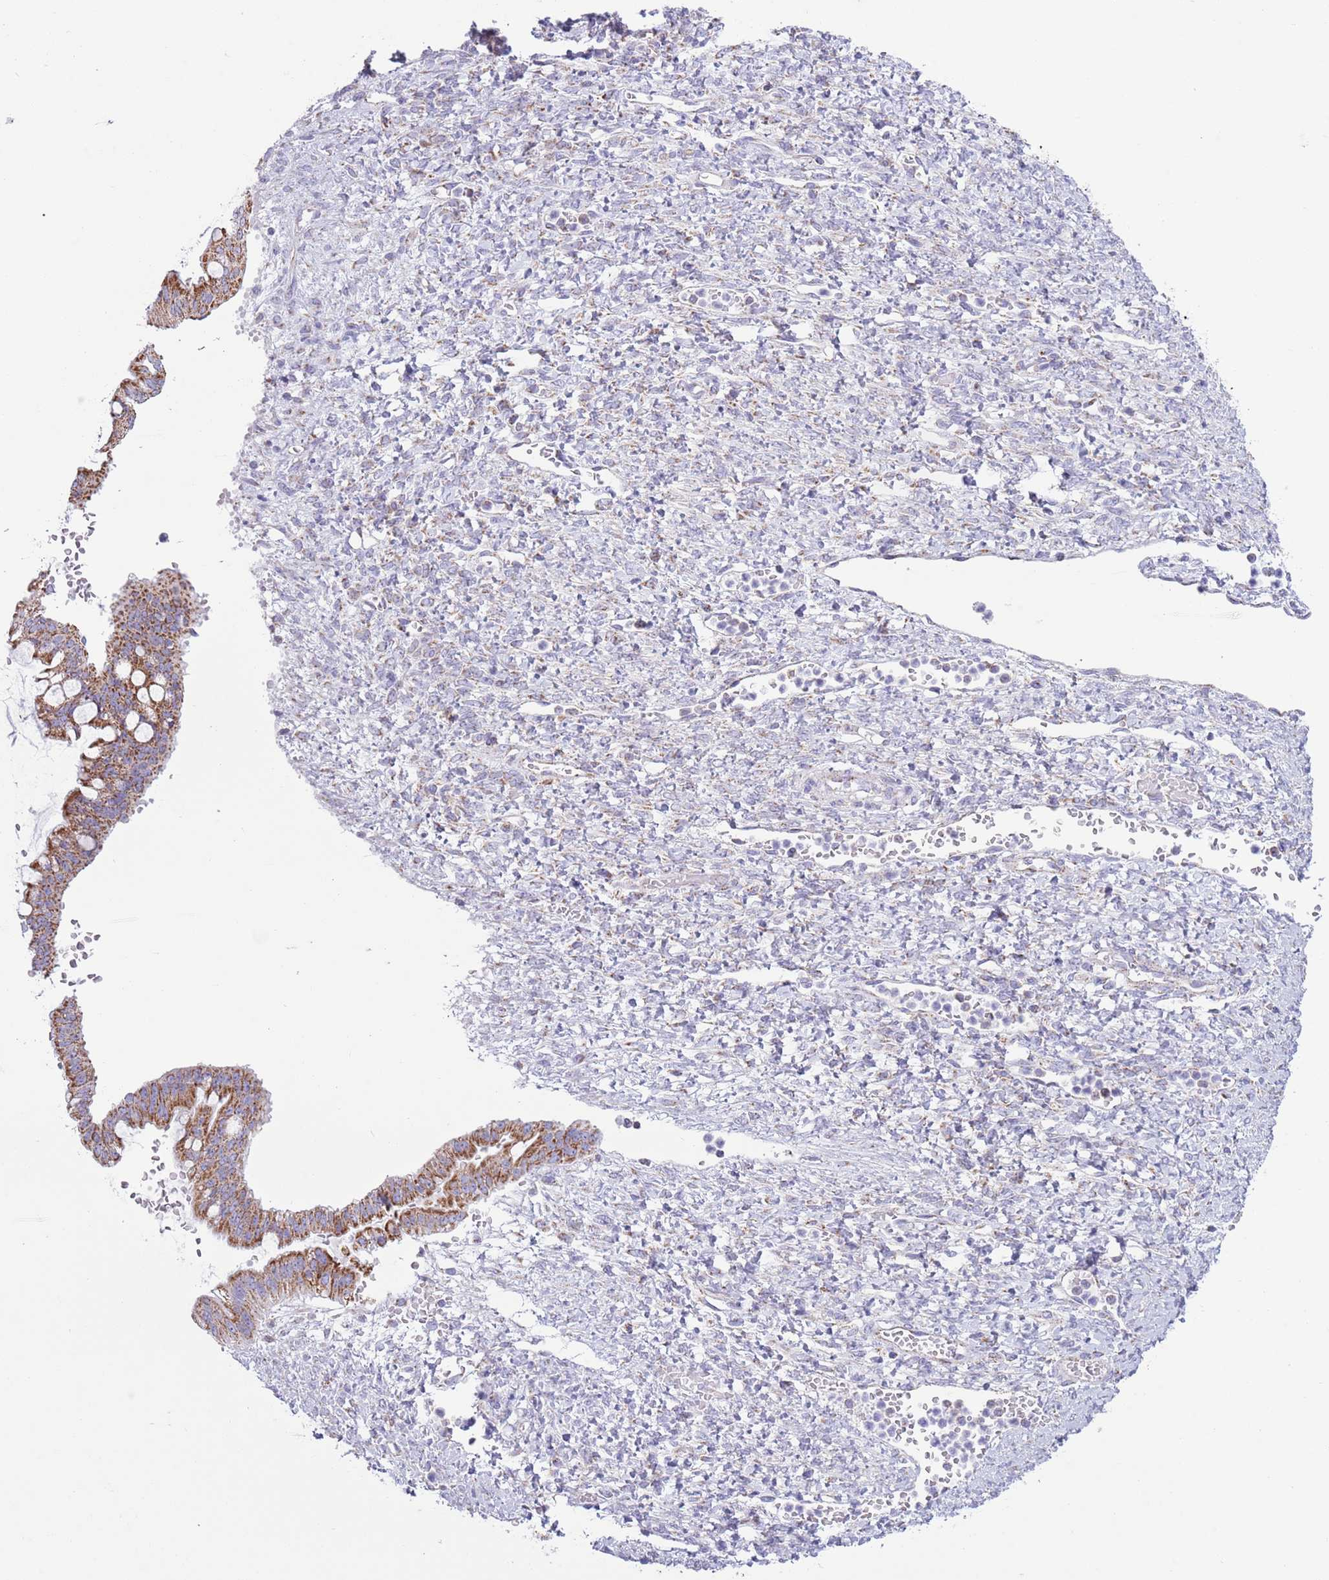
{"staining": {"intensity": "moderate", "quantity": ">75%", "location": "cytoplasmic/membranous"}, "tissue": "ovarian cancer", "cell_type": "Tumor cells", "image_type": "cancer", "snomed": [{"axis": "morphology", "description": "Cystadenocarcinoma, mucinous, NOS"}, {"axis": "topography", "description": "Ovary"}], "caption": "This is an image of immunohistochemistry staining of mucinous cystadenocarcinoma (ovarian), which shows moderate expression in the cytoplasmic/membranous of tumor cells.", "gene": "ATP6V1B1", "patient": {"sex": "female", "age": 73}}